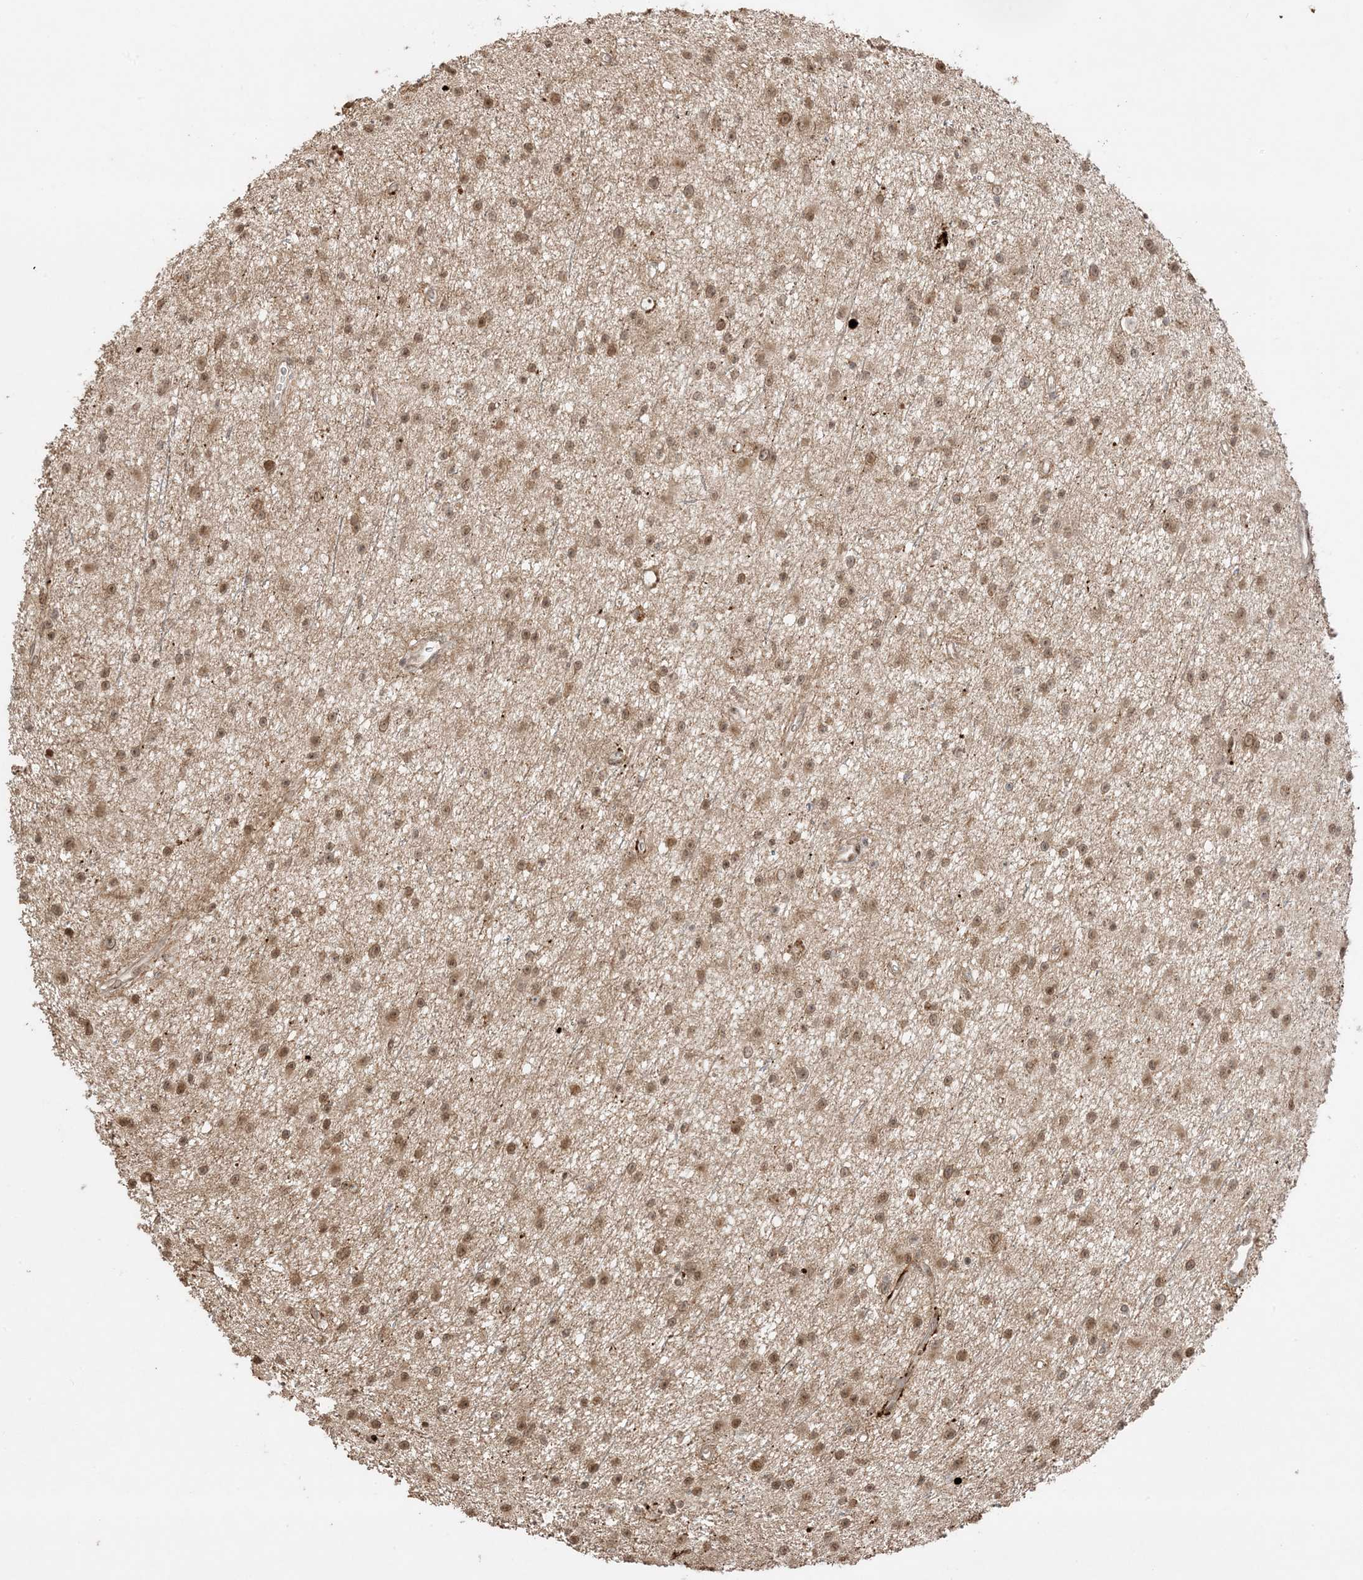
{"staining": {"intensity": "moderate", "quantity": ">75%", "location": "nuclear"}, "tissue": "glioma", "cell_type": "Tumor cells", "image_type": "cancer", "snomed": [{"axis": "morphology", "description": "Glioma, malignant, Low grade"}, {"axis": "topography", "description": "Cerebral cortex"}], "caption": "Tumor cells demonstrate medium levels of moderate nuclear expression in approximately >75% of cells in glioma. Immunohistochemistry stains the protein in brown and the nuclei are stained blue.", "gene": "ZBTB41", "patient": {"sex": "female", "age": 39}}